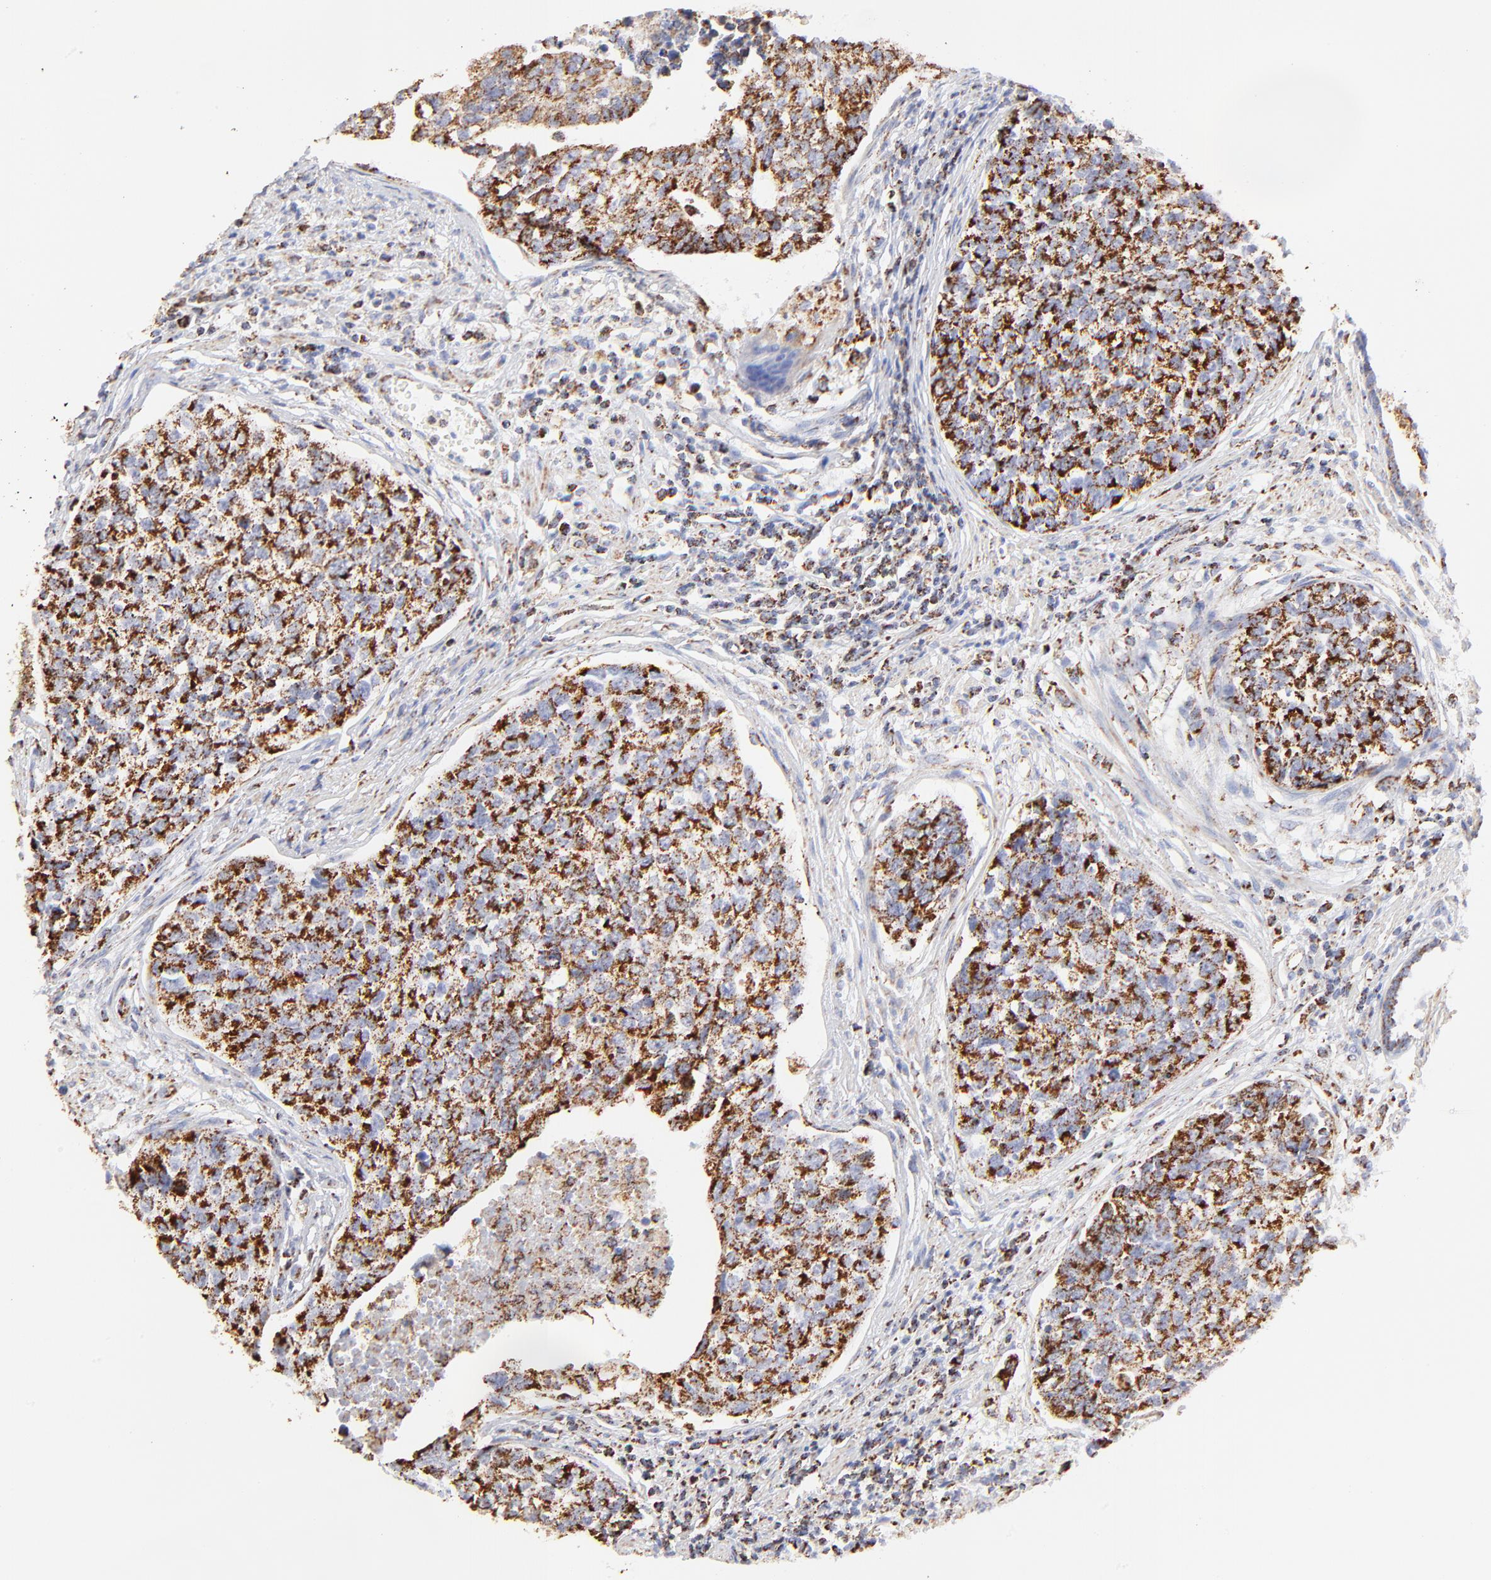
{"staining": {"intensity": "strong", "quantity": ">75%", "location": "cytoplasmic/membranous"}, "tissue": "urothelial cancer", "cell_type": "Tumor cells", "image_type": "cancer", "snomed": [{"axis": "morphology", "description": "Urothelial carcinoma, High grade"}, {"axis": "topography", "description": "Urinary bladder"}], "caption": "Protein staining of urothelial cancer tissue shows strong cytoplasmic/membranous positivity in approximately >75% of tumor cells.", "gene": "COX4I1", "patient": {"sex": "male", "age": 81}}